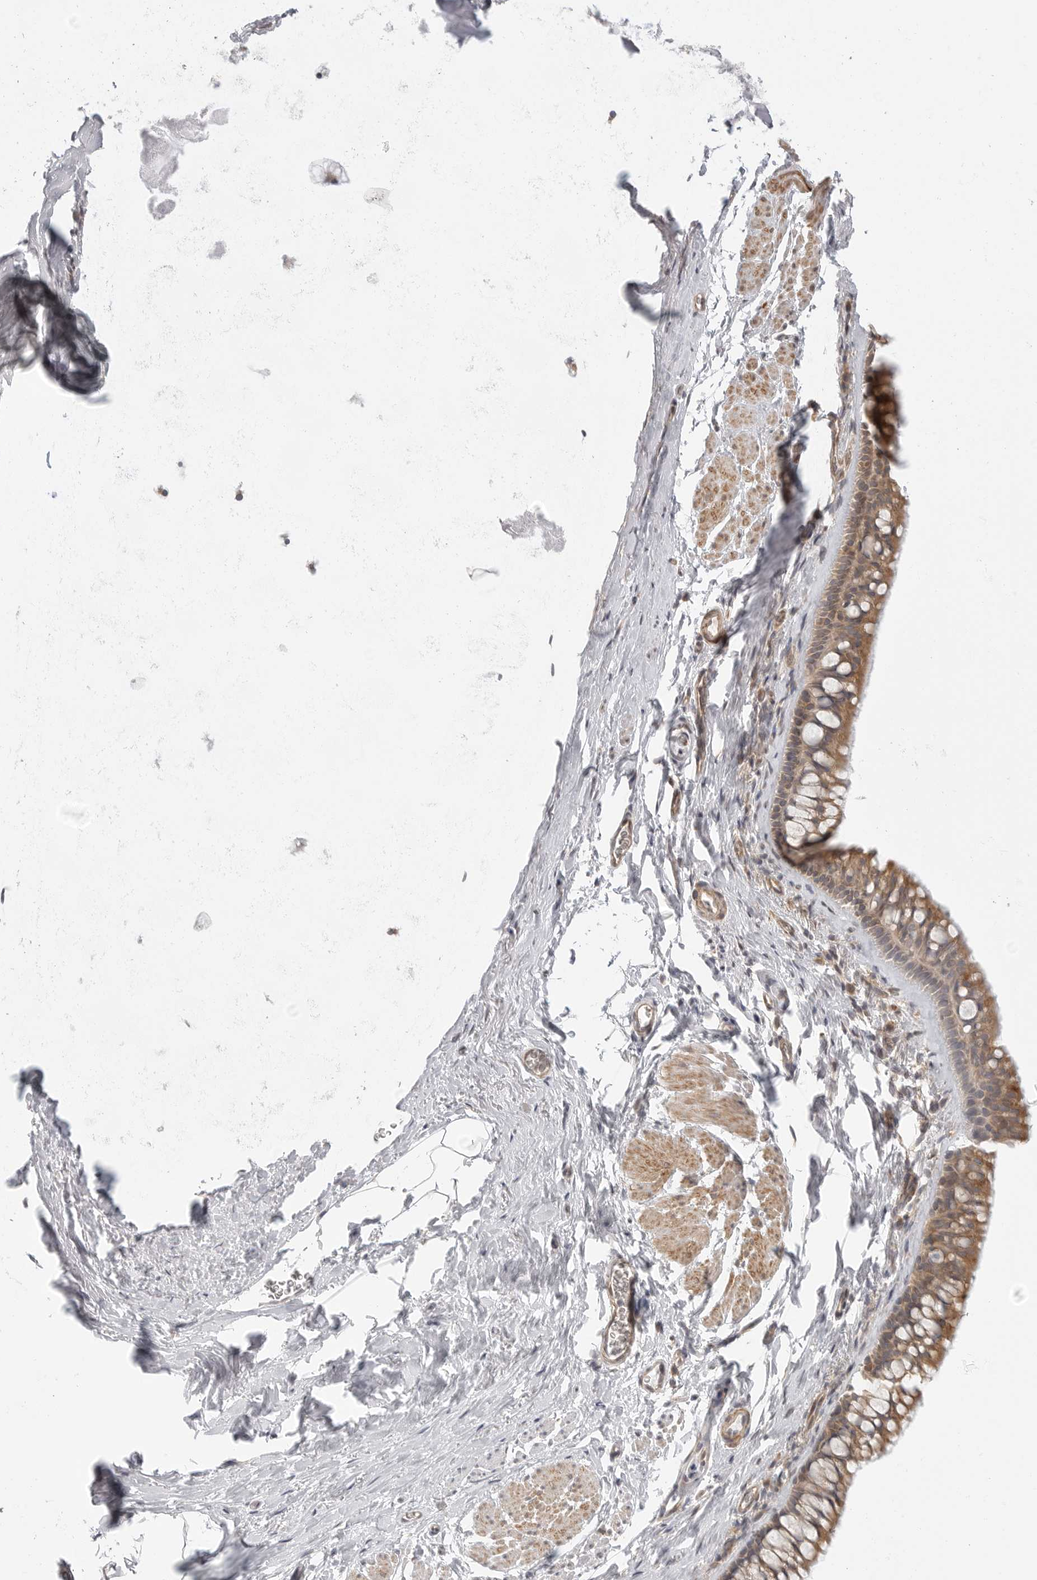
{"staining": {"intensity": "moderate", "quantity": ">75%", "location": "cytoplasmic/membranous"}, "tissue": "bronchus", "cell_type": "Respiratory epithelial cells", "image_type": "normal", "snomed": [{"axis": "morphology", "description": "Normal tissue, NOS"}, {"axis": "topography", "description": "Cartilage tissue"}, {"axis": "topography", "description": "Bronchus"}], "caption": "Approximately >75% of respiratory epithelial cells in normal bronchus display moderate cytoplasmic/membranous protein expression as visualized by brown immunohistochemical staining.", "gene": "CERS2", "patient": {"sex": "female", "age": 53}}